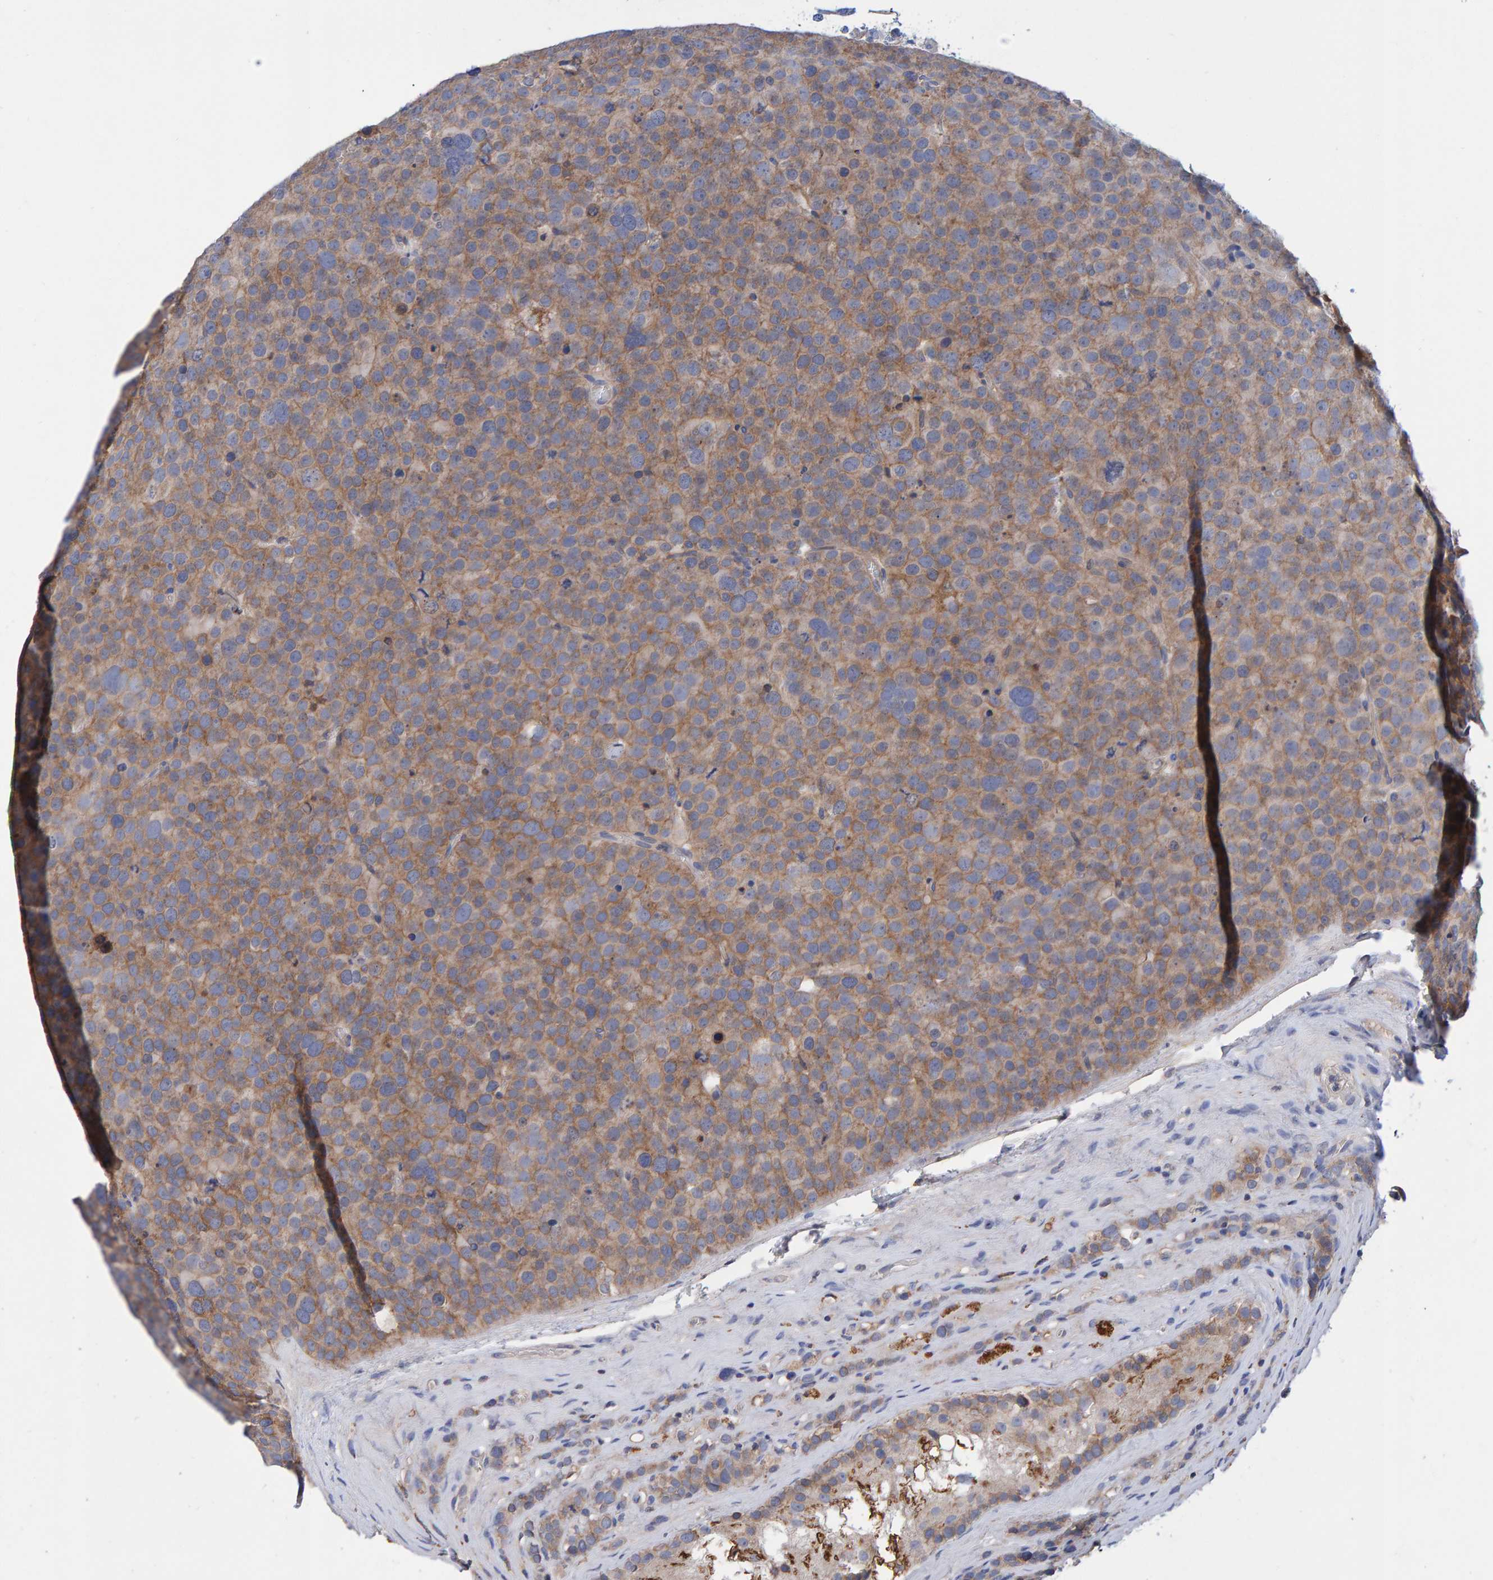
{"staining": {"intensity": "moderate", "quantity": ">75%", "location": "cytoplasmic/membranous"}, "tissue": "testis cancer", "cell_type": "Tumor cells", "image_type": "cancer", "snomed": [{"axis": "morphology", "description": "Seminoma, NOS"}, {"axis": "topography", "description": "Testis"}], "caption": "Protein staining reveals moderate cytoplasmic/membranous expression in about >75% of tumor cells in testis cancer (seminoma).", "gene": "EFR3A", "patient": {"sex": "male", "age": 71}}